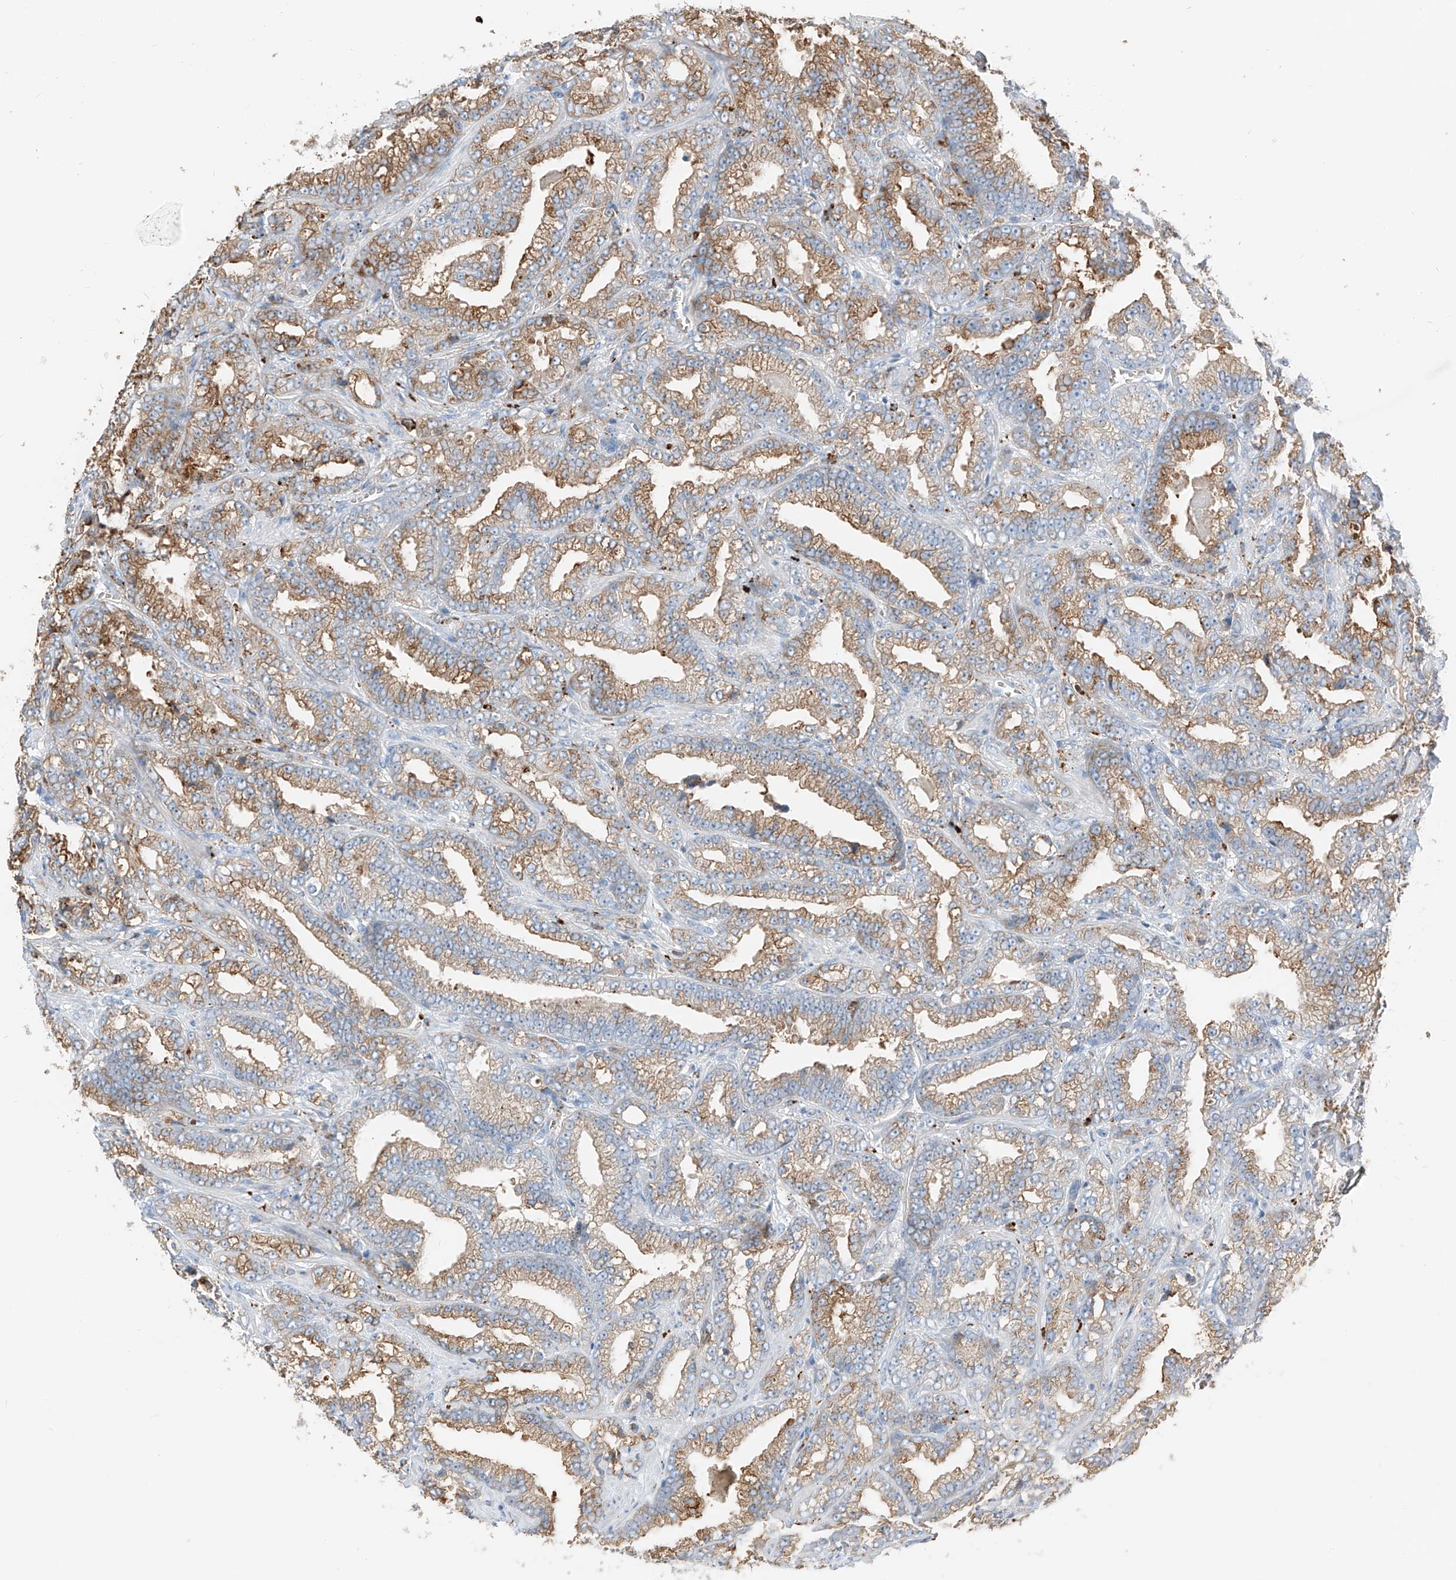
{"staining": {"intensity": "moderate", "quantity": "25%-75%", "location": "cytoplasmic/membranous"}, "tissue": "prostate cancer", "cell_type": "Tumor cells", "image_type": "cancer", "snomed": [{"axis": "morphology", "description": "Adenocarcinoma, High grade"}, {"axis": "topography", "description": "Prostate and seminal vesicle, NOS"}], "caption": "A micrograph of human prostate high-grade adenocarcinoma stained for a protein demonstrates moderate cytoplasmic/membranous brown staining in tumor cells.", "gene": "PRSS23", "patient": {"sex": "male", "age": 67}}